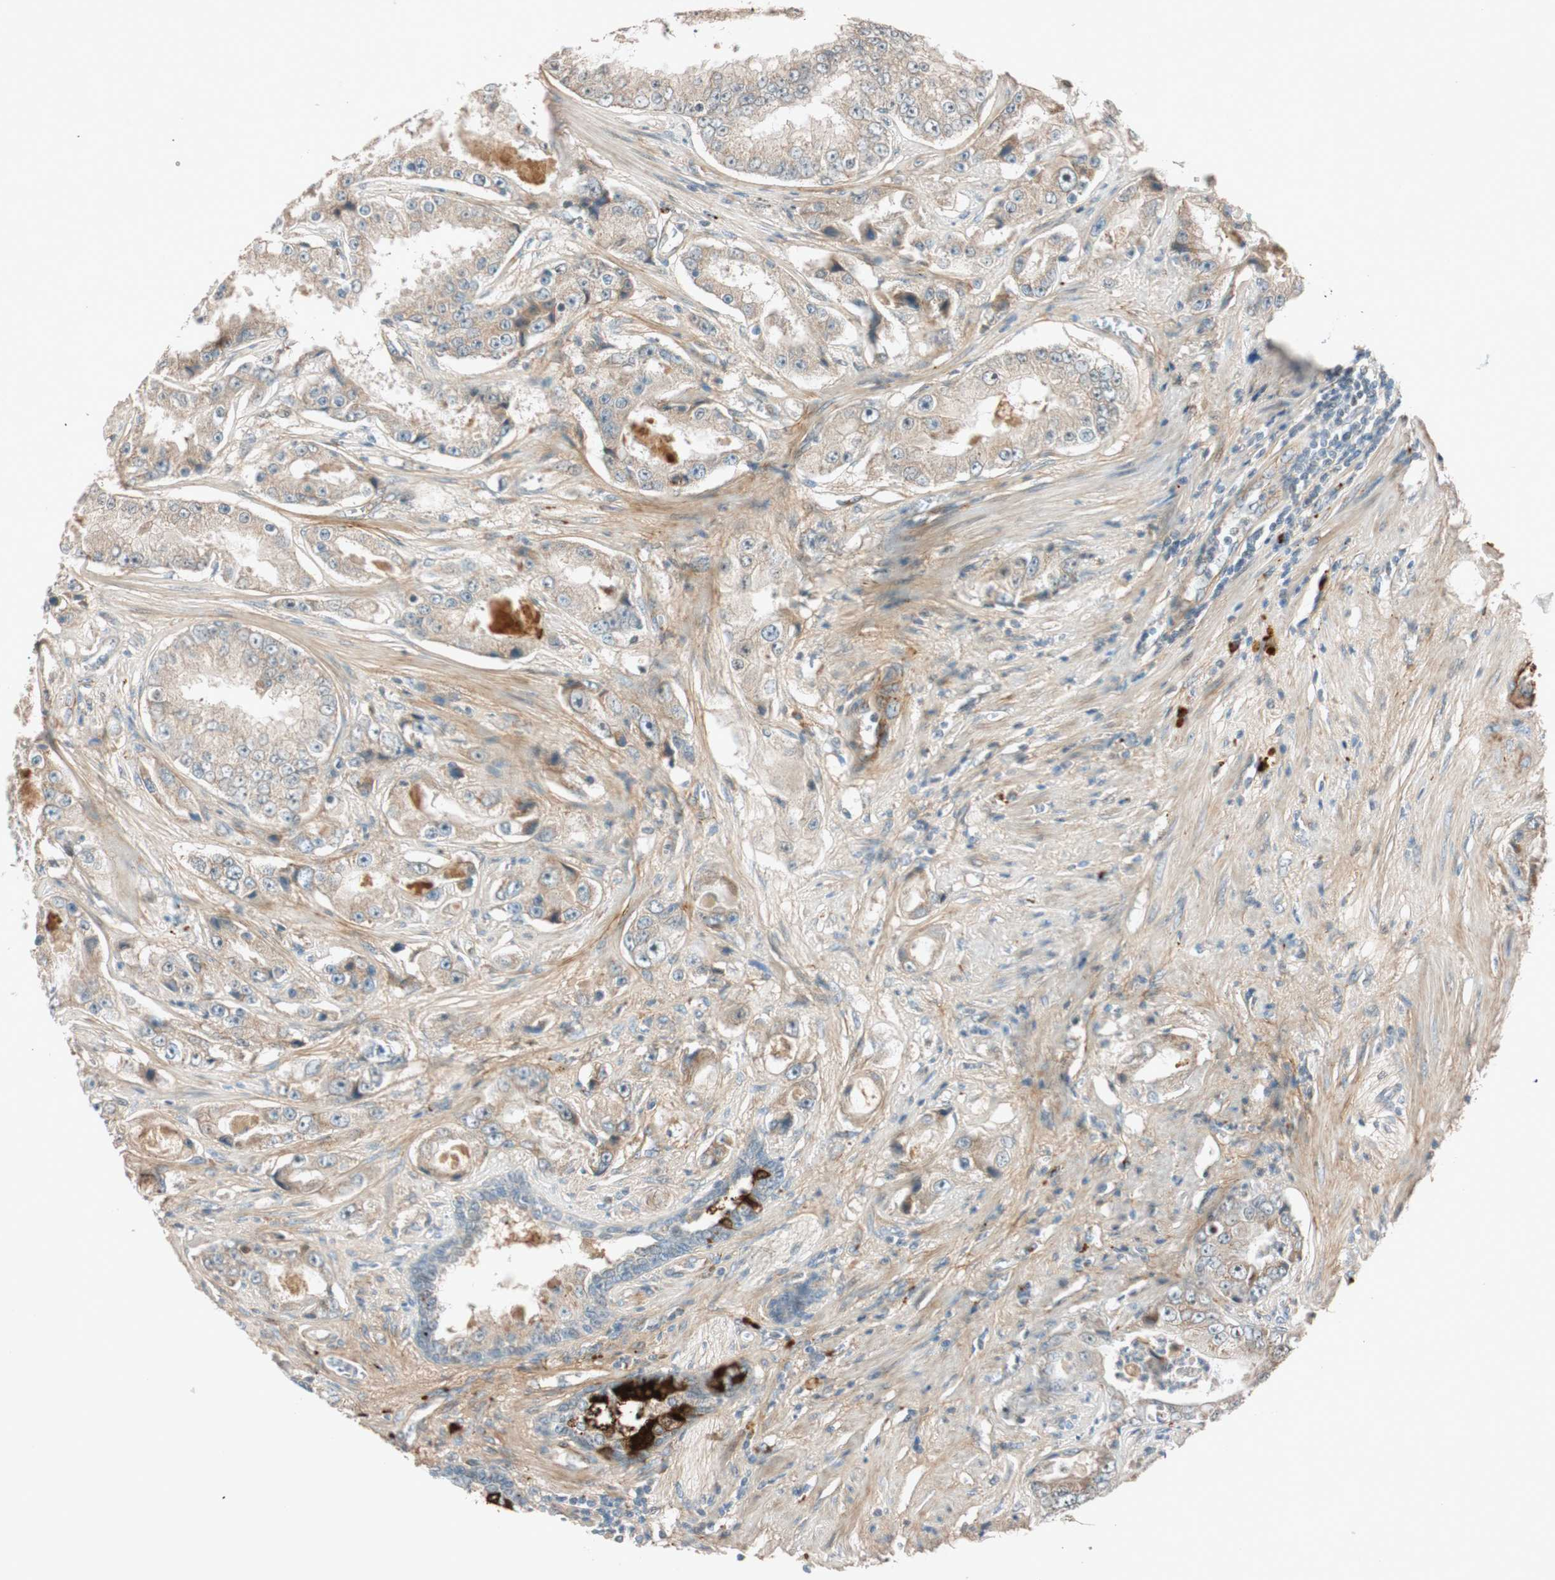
{"staining": {"intensity": "weak", "quantity": ">75%", "location": "cytoplasmic/membranous"}, "tissue": "prostate cancer", "cell_type": "Tumor cells", "image_type": "cancer", "snomed": [{"axis": "morphology", "description": "Adenocarcinoma, High grade"}, {"axis": "topography", "description": "Prostate"}], "caption": "A photomicrograph showing weak cytoplasmic/membranous positivity in approximately >75% of tumor cells in adenocarcinoma (high-grade) (prostate), as visualized by brown immunohistochemical staining.", "gene": "EPHA6", "patient": {"sex": "male", "age": 73}}